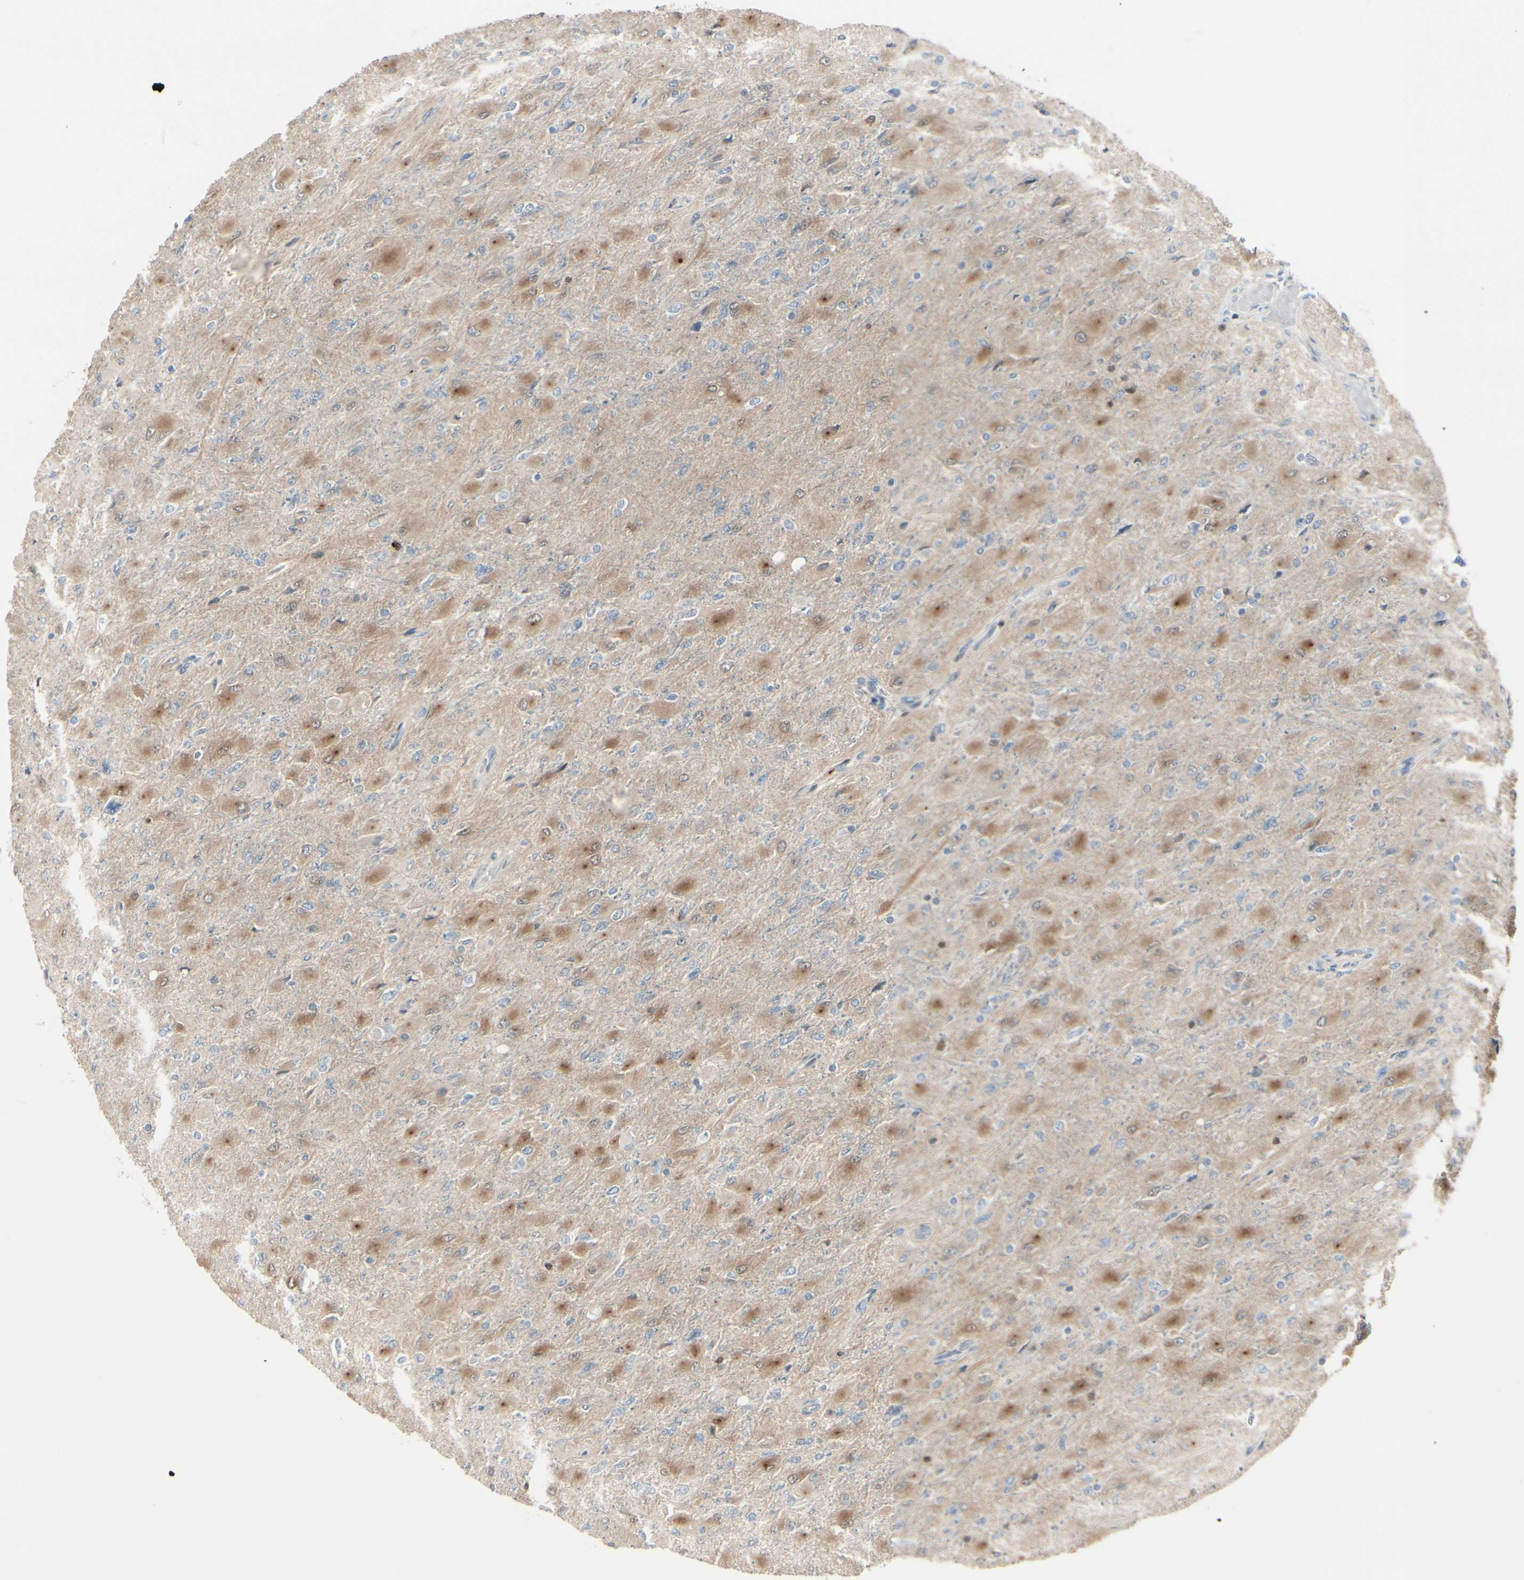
{"staining": {"intensity": "moderate", "quantity": ">75%", "location": "cytoplasmic/membranous"}, "tissue": "glioma", "cell_type": "Tumor cells", "image_type": "cancer", "snomed": [{"axis": "morphology", "description": "Glioma, malignant, High grade"}, {"axis": "topography", "description": "Cerebral cortex"}], "caption": "Tumor cells demonstrate moderate cytoplasmic/membranous expression in about >75% of cells in glioma. Nuclei are stained in blue.", "gene": "SLC9A3R1", "patient": {"sex": "female", "age": 36}}